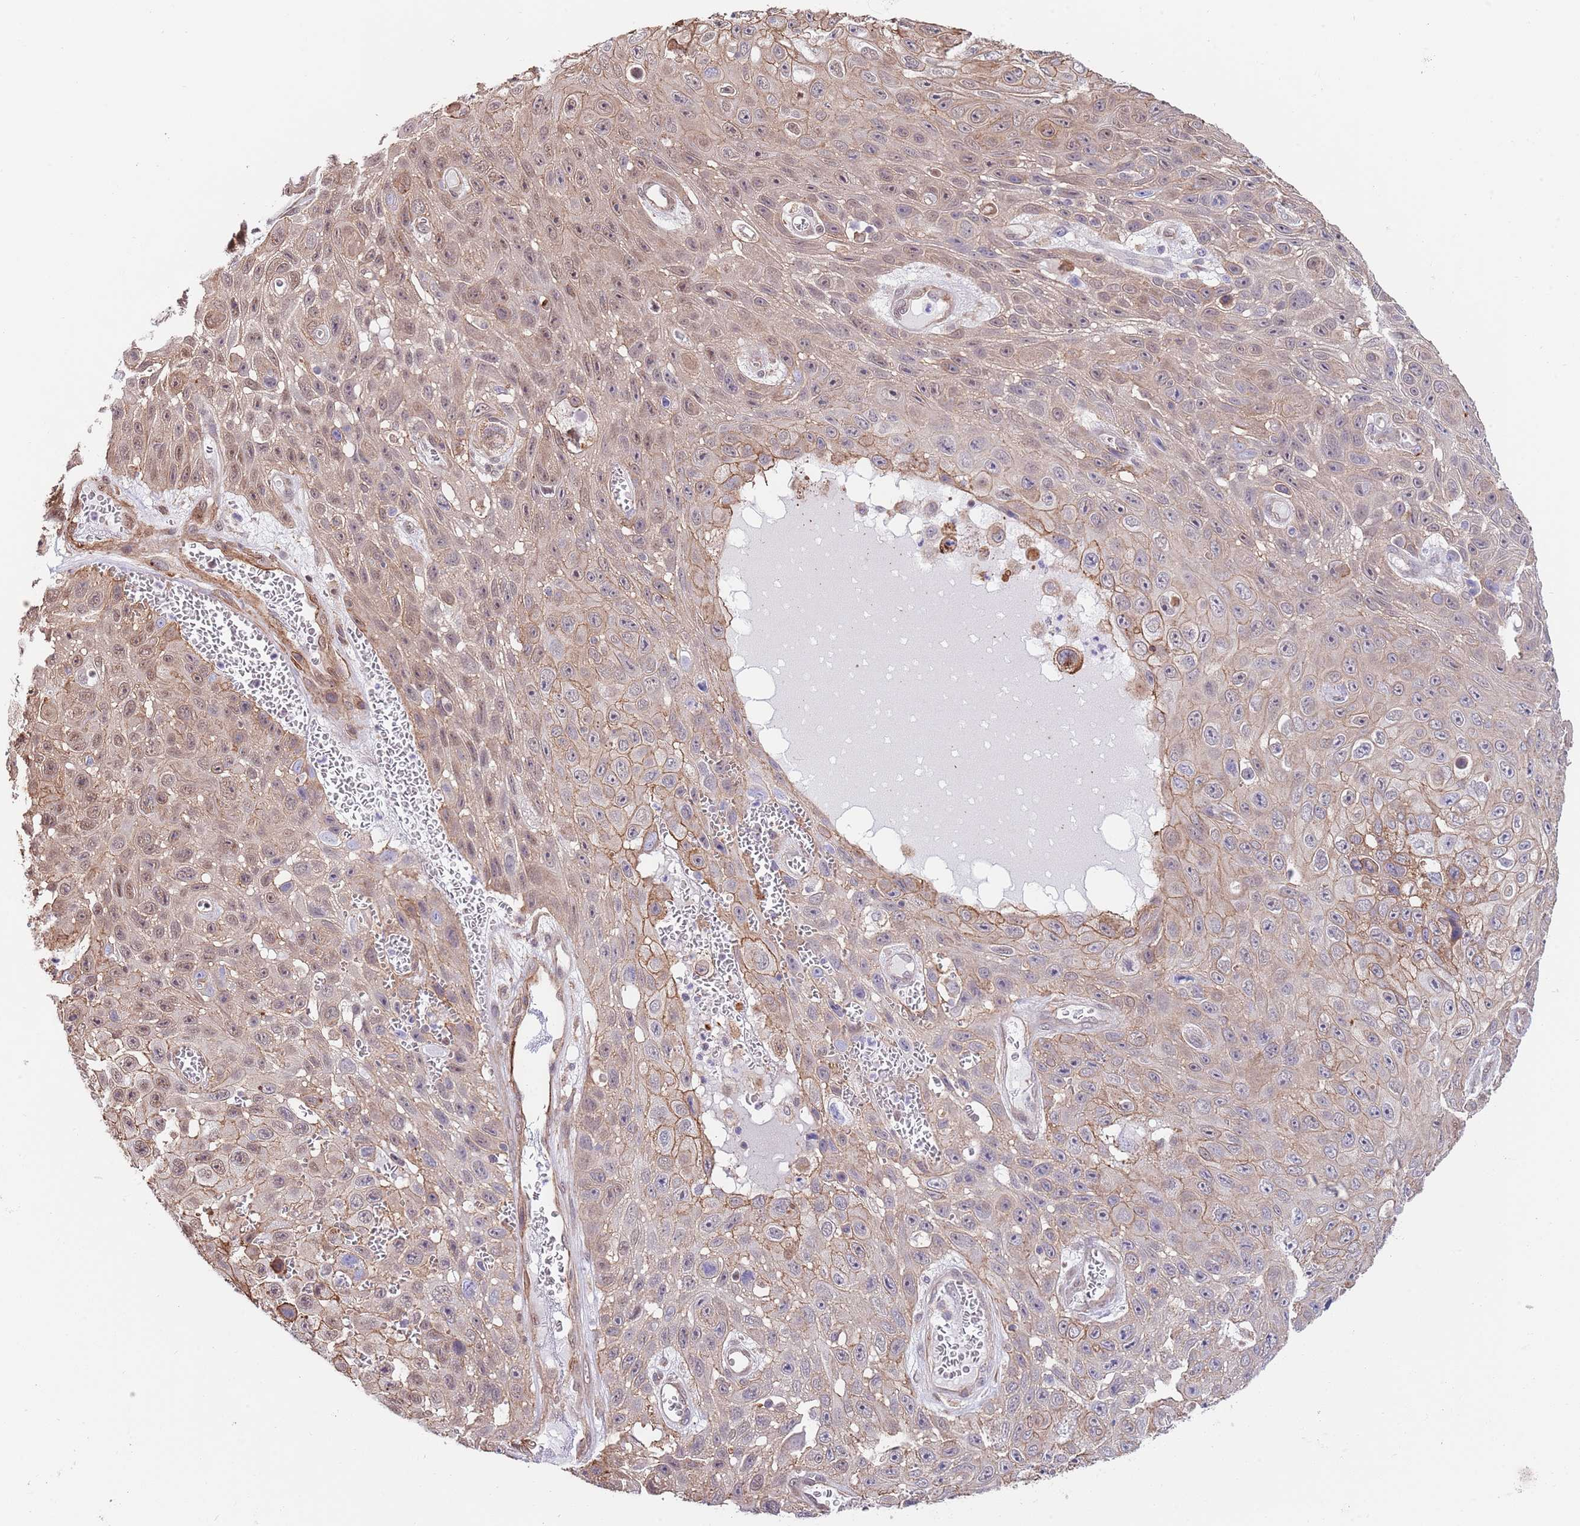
{"staining": {"intensity": "weak", "quantity": "25%-75%", "location": "cytoplasmic/membranous,nuclear"}, "tissue": "skin cancer", "cell_type": "Tumor cells", "image_type": "cancer", "snomed": [{"axis": "morphology", "description": "Squamous cell carcinoma, NOS"}, {"axis": "topography", "description": "Skin"}], "caption": "Immunohistochemical staining of squamous cell carcinoma (skin) displays low levels of weak cytoplasmic/membranous and nuclear expression in about 25%-75% of tumor cells.", "gene": "BPNT1", "patient": {"sex": "male", "age": 82}}